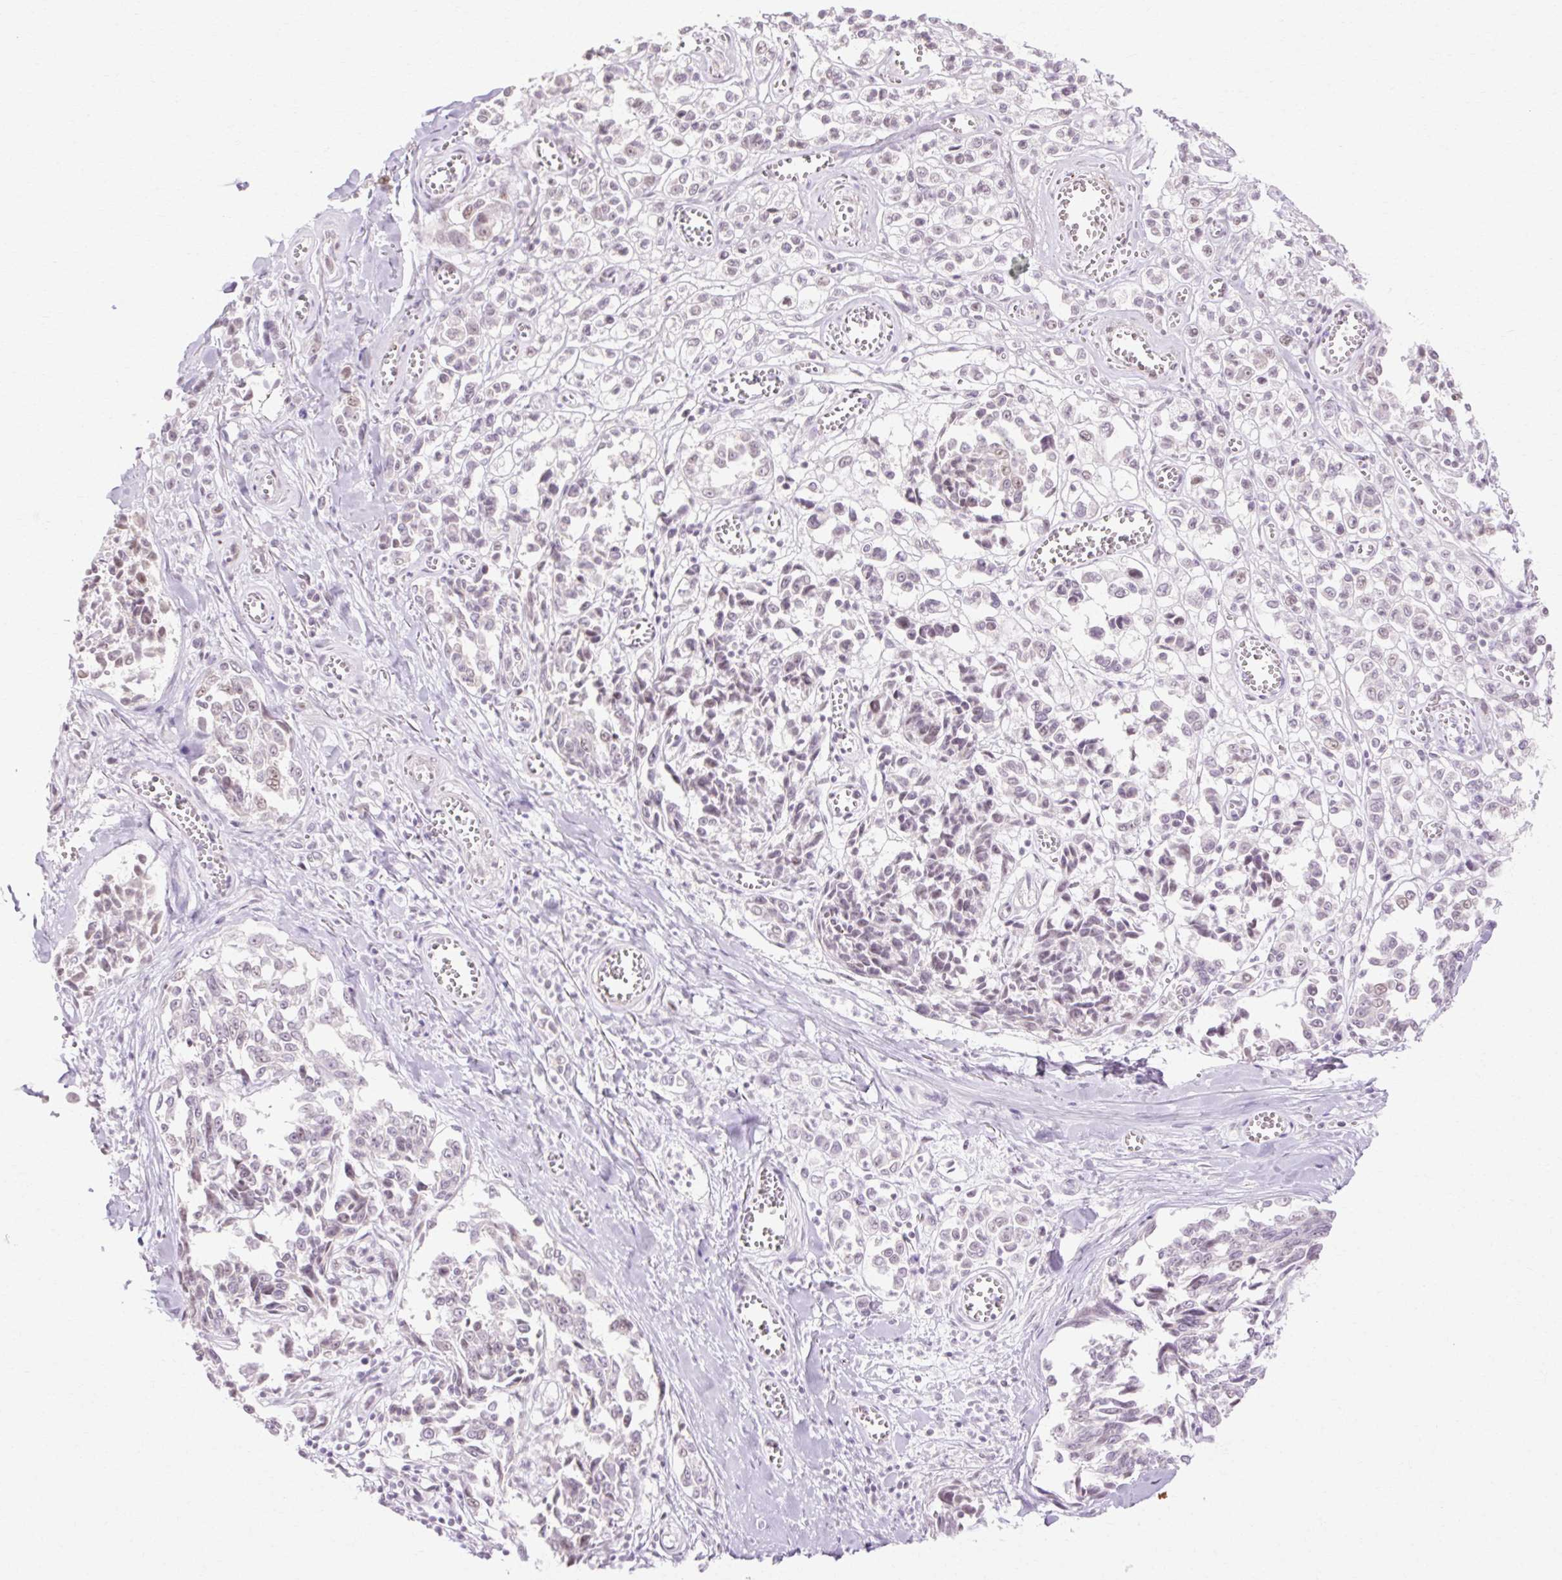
{"staining": {"intensity": "weak", "quantity": "<25%", "location": "nuclear"}, "tissue": "melanoma", "cell_type": "Tumor cells", "image_type": "cancer", "snomed": [{"axis": "morphology", "description": "Malignant melanoma, NOS"}, {"axis": "topography", "description": "Skin"}], "caption": "This histopathology image is of melanoma stained with IHC to label a protein in brown with the nuclei are counter-stained blue. There is no staining in tumor cells.", "gene": "C3orf49", "patient": {"sex": "female", "age": 64}}